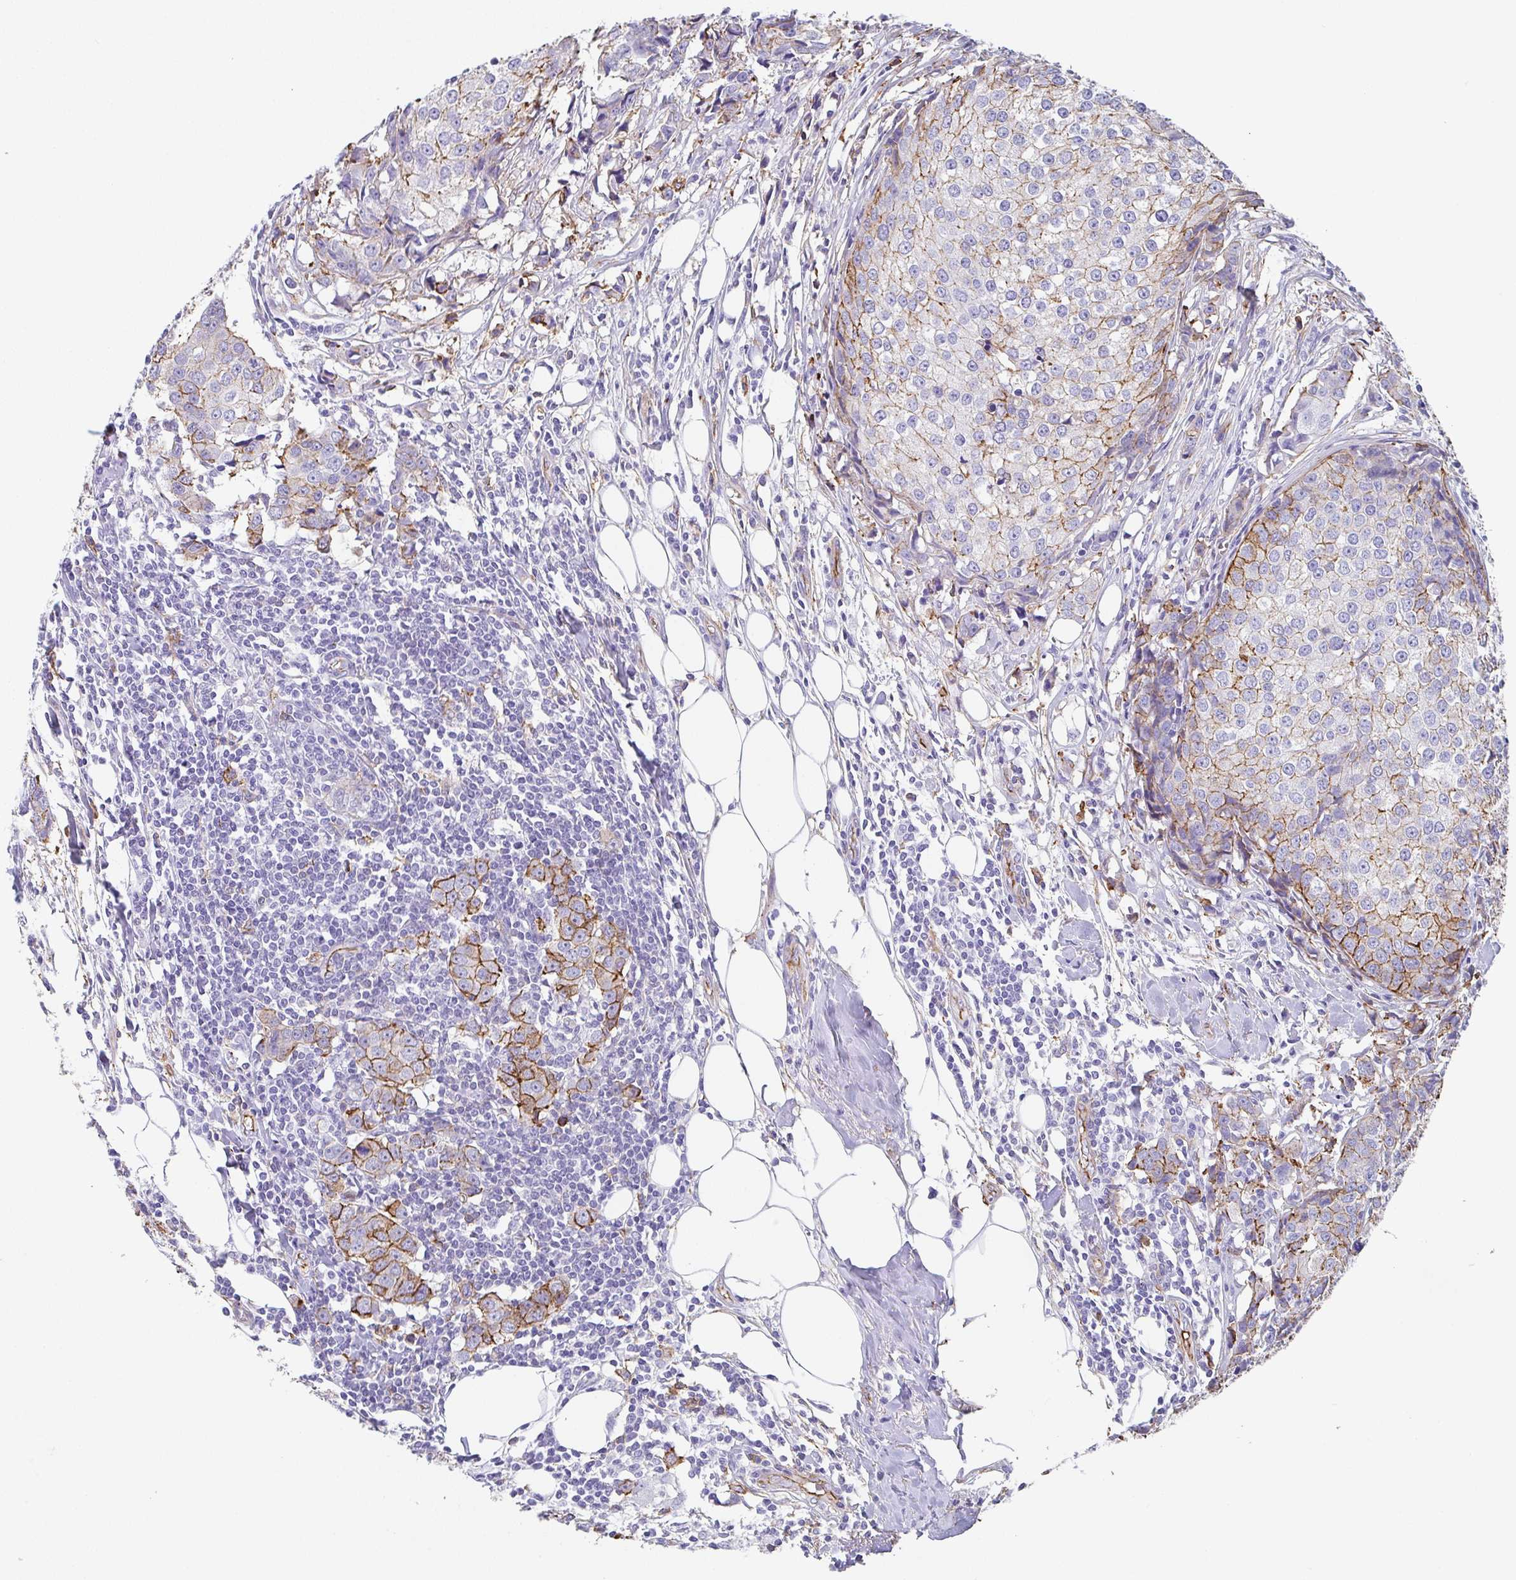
{"staining": {"intensity": "moderate", "quantity": "<25%", "location": "cytoplasmic/membranous"}, "tissue": "breast cancer", "cell_type": "Tumor cells", "image_type": "cancer", "snomed": [{"axis": "morphology", "description": "Duct carcinoma"}, {"axis": "topography", "description": "Breast"}], "caption": "IHC of human breast cancer displays low levels of moderate cytoplasmic/membranous expression in approximately <25% of tumor cells.", "gene": "DBN1", "patient": {"sex": "female", "age": 80}}